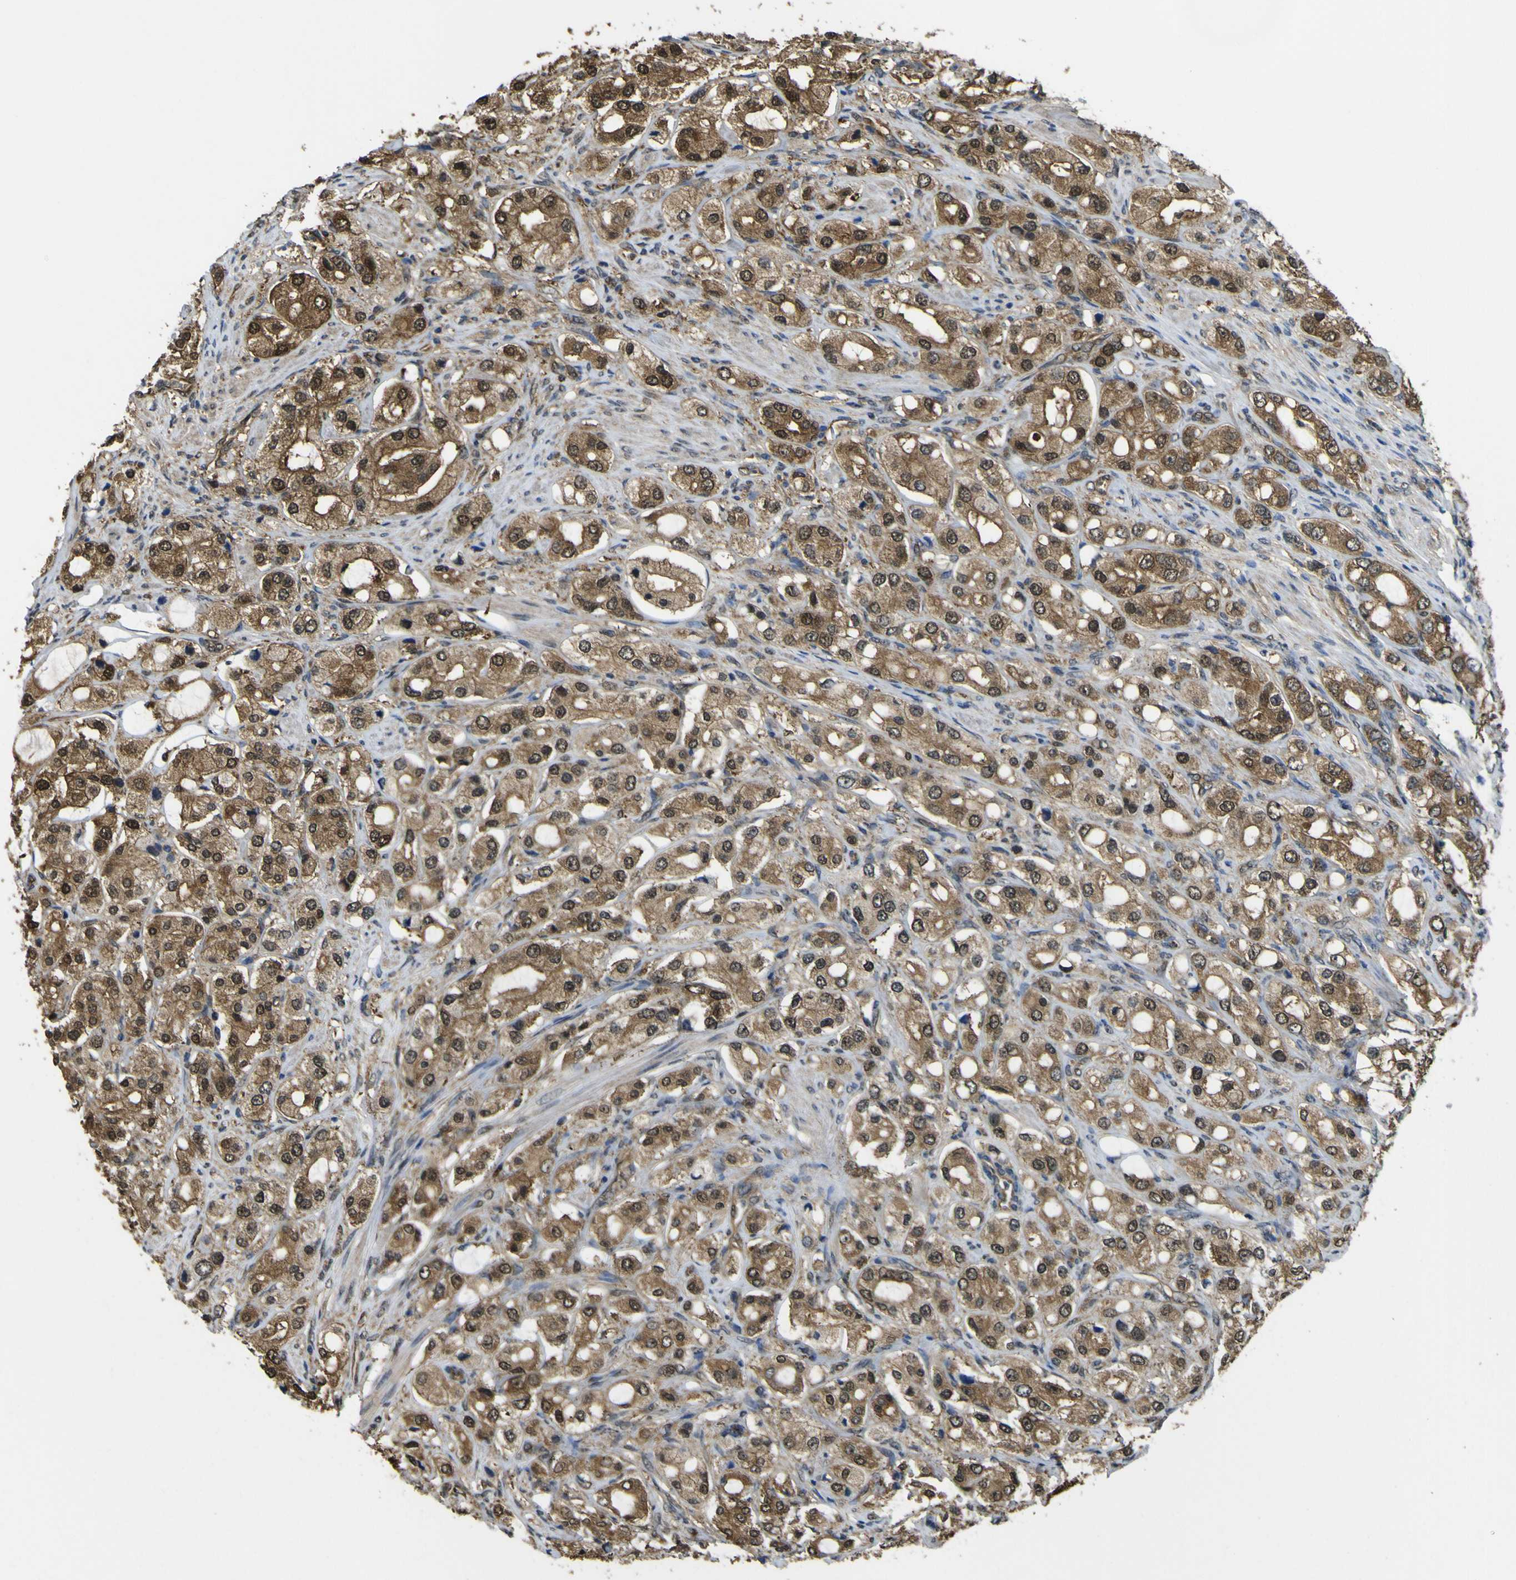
{"staining": {"intensity": "moderate", "quantity": ">75%", "location": "cytoplasmic/membranous,nuclear"}, "tissue": "prostate cancer", "cell_type": "Tumor cells", "image_type": "cancer", "snomed": [{"axis": "morphology", "description": "Adenocarcinoma, High grade"}, {"axis": "topography", "description": "Prostate"}], "caption": "Protein analysis of prostate cancer tissue exhibits moderate cytoplasmic/membranous and nuclear staining in approximately >75% of tumor cells. The staining is performed using DAB (3,3'-diaminobenzidine) brown chromogen to label protein expression. The nuclei are counter-stained blue using hematoxylin.", "gene": "YWHAG", "patient": {"sex": "male", "age": 65}}